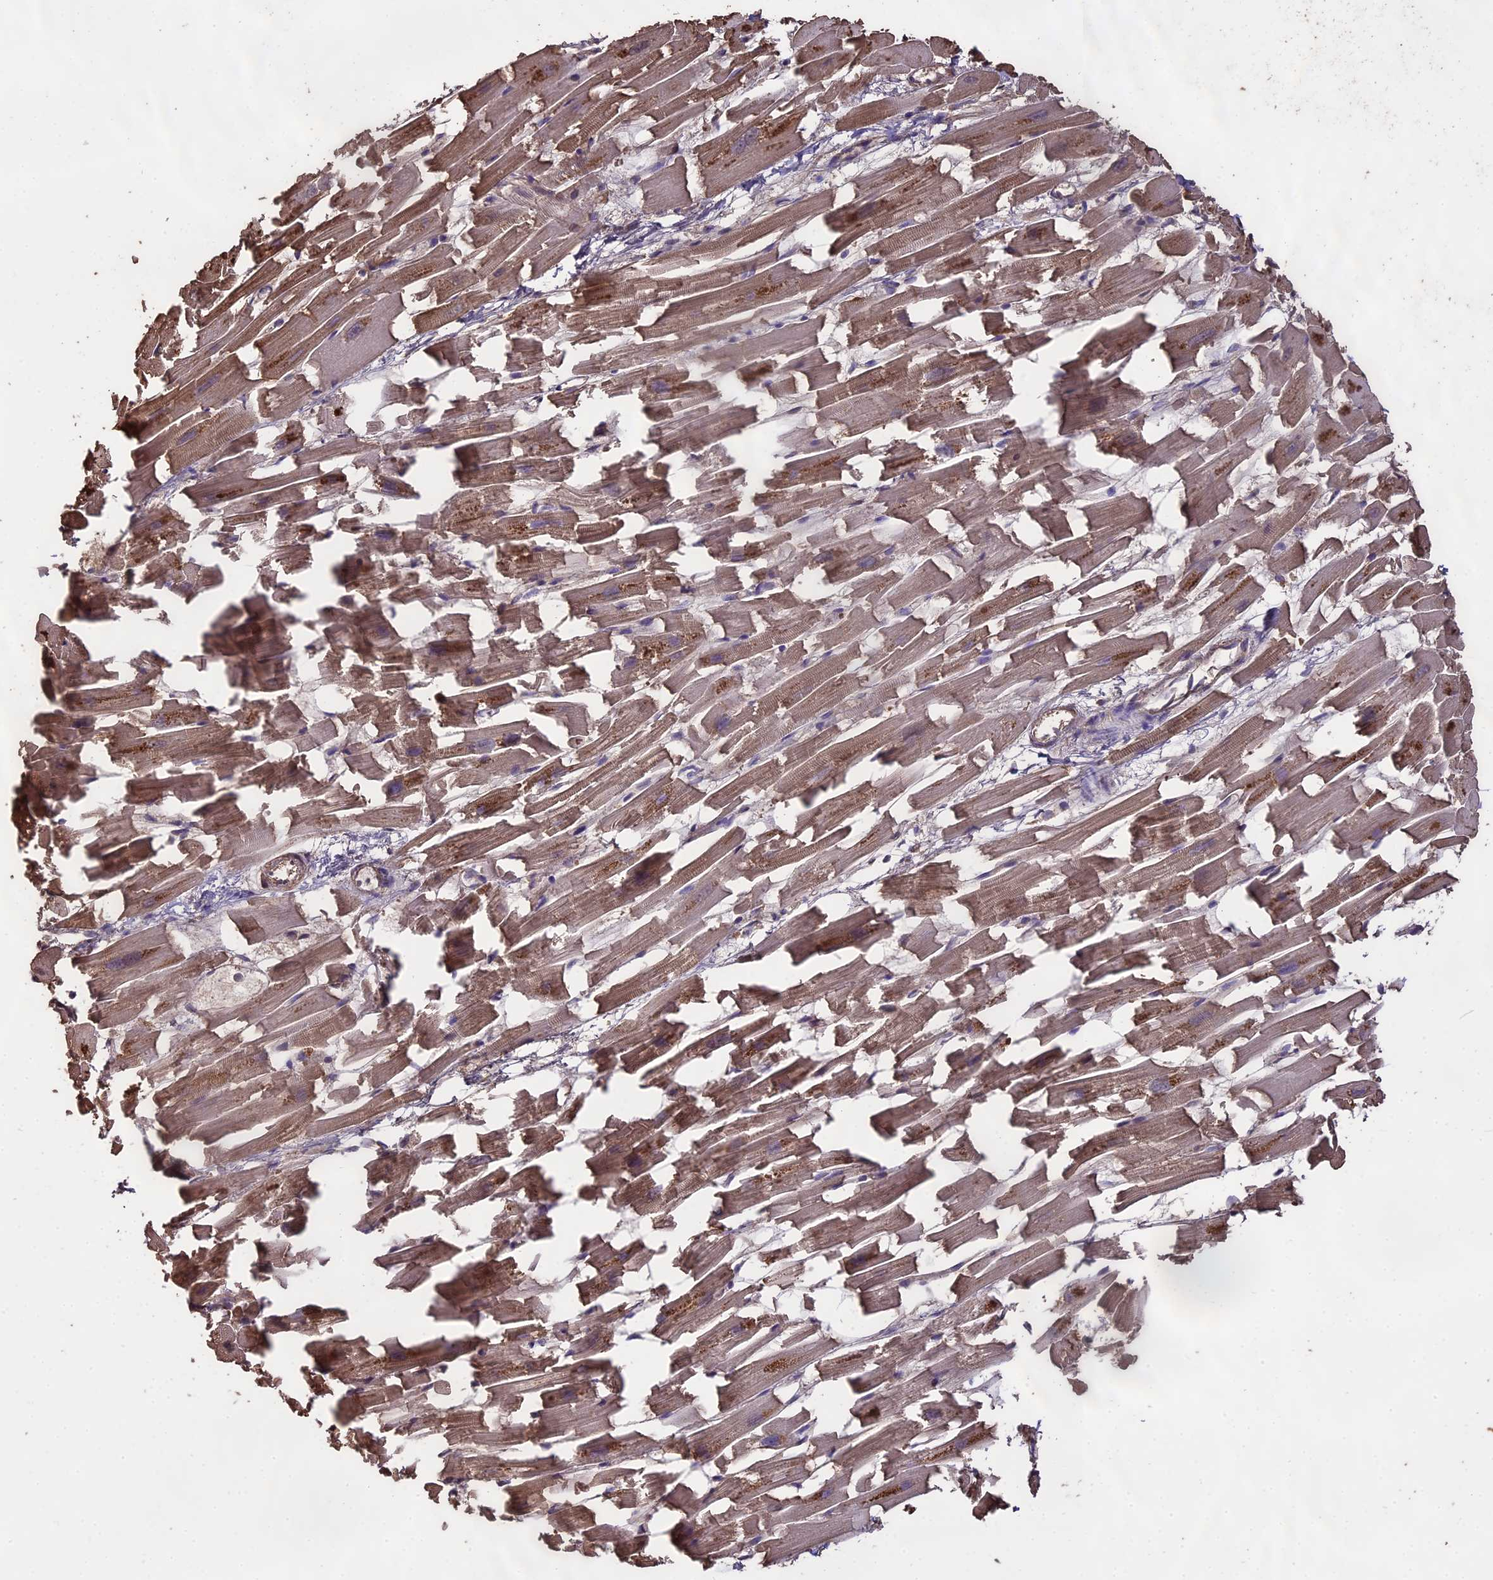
{"staining": {"intensity": "moderate", "quantity": ">75%", "location": "cytoplasmic/membranous"}, "tissue": "heart muscle", "cell_type": "Cardiomyocytes", "image_type": "normal", "snomed": [{"axis": "morphology", "description": "Normal tissue, NOS"}, {"axis": "topography", "description": "Heart"}], "caption": "The micrograph demonstrates immunohistochemical staining of unremarkable heart muscle. There is moderate cytoplasmic/membranous positivity is seen in about >75% of cardiomyocytes.", "gene": "PGPEP1L", "patient": {"sex": "female", "age": 64}}